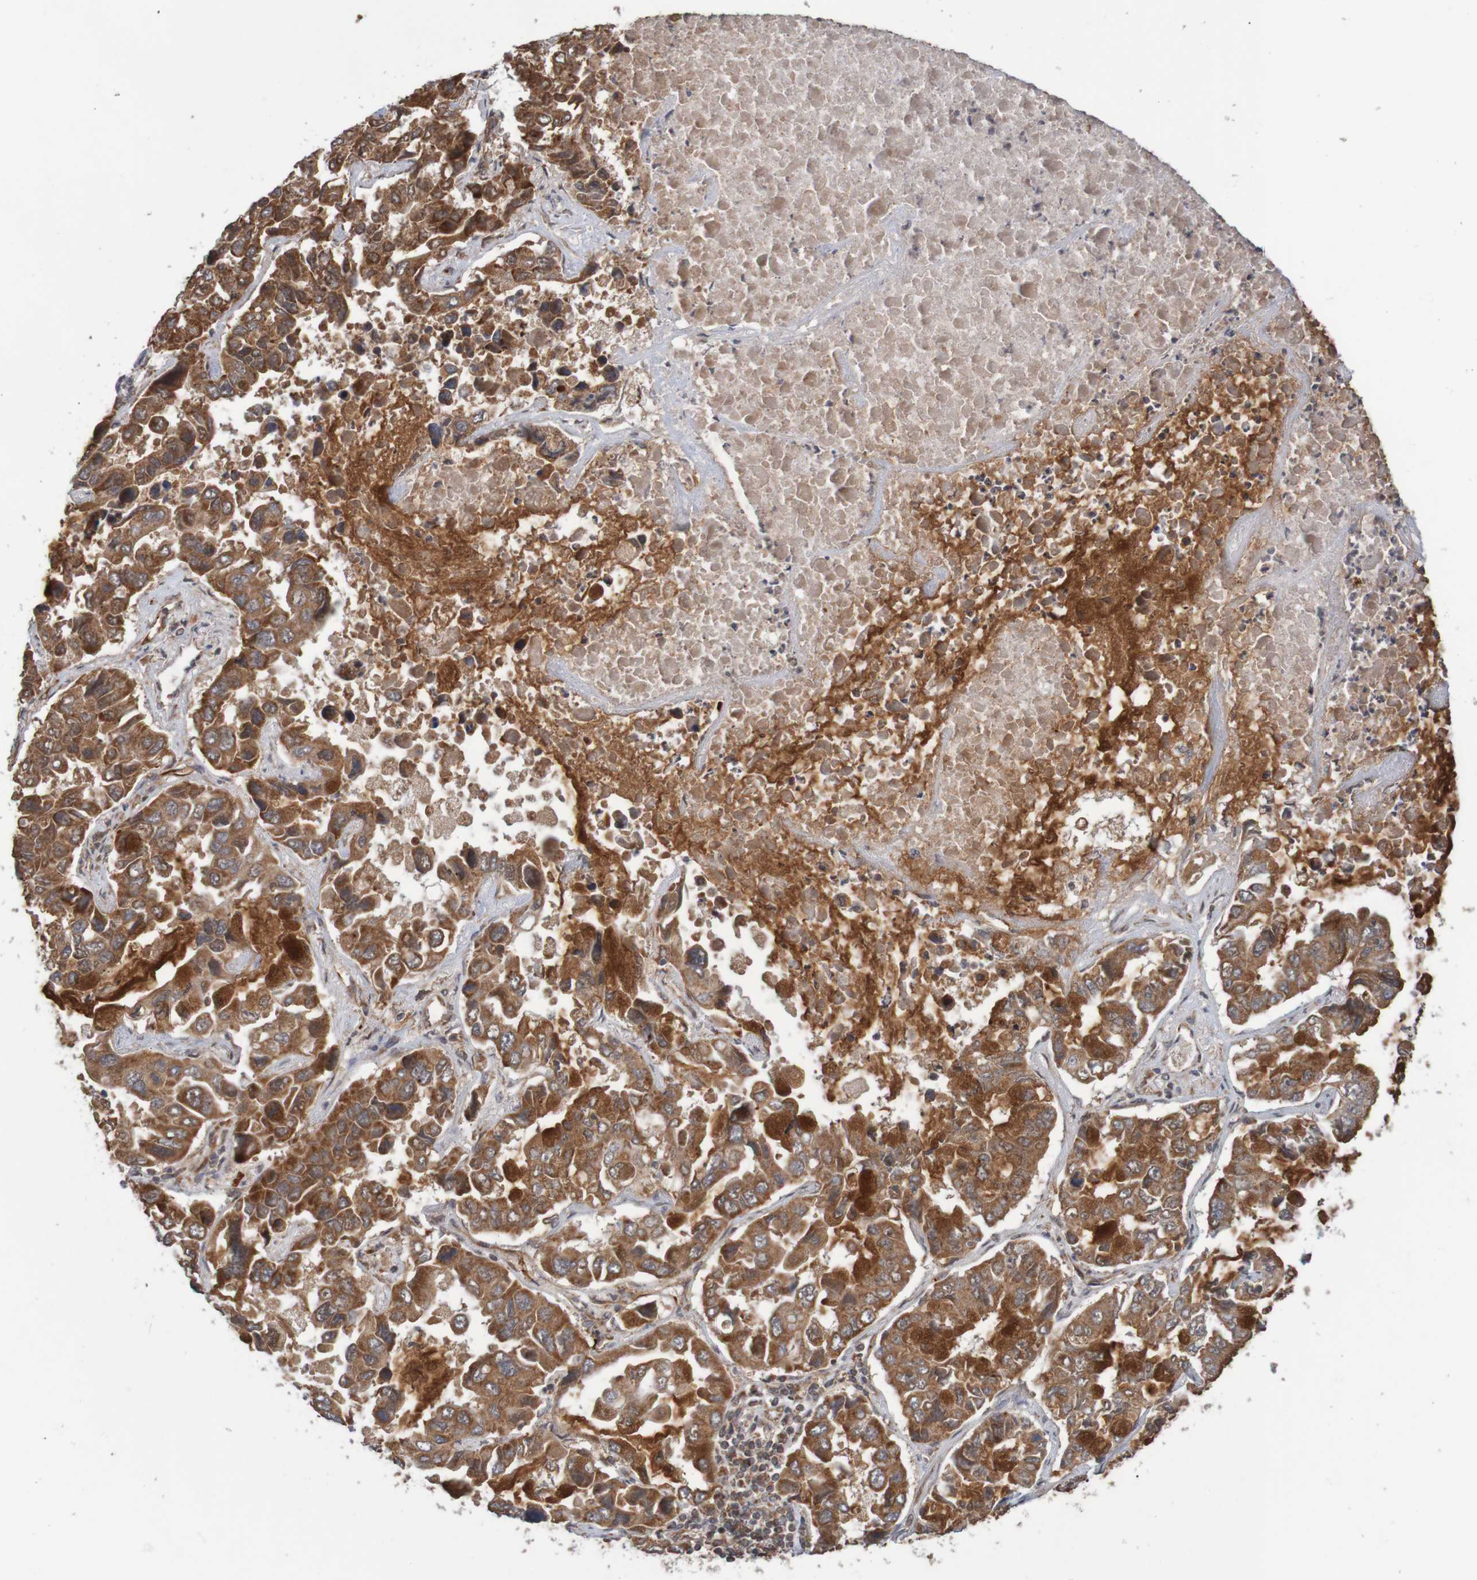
{"staining": {"intensity": "strong", "quantity": ">75%", "location": "cytoplasmic/membranous"}, "tissue": "lung cancer", "cell_type": "Tumor cells", "image_type": "cancer", "snomed": [{"axis": "morphology", "description": "Adenocarcinoma, NOS"}, {"axis": "topography", "description": "Lung"}], "caption": "Immunohistochemistry (DAB (3,3'-diaminobenzidine)) staining of lung adenocarcinoma exhibits strong cytoplasmic/membranous protein positivity in approximately >75% of tumor cells. (Brightfield microscopy of DAB IHC at high magnification).", "gene": "MRPL52", "patient": {"sex": "male", "age": 64}}